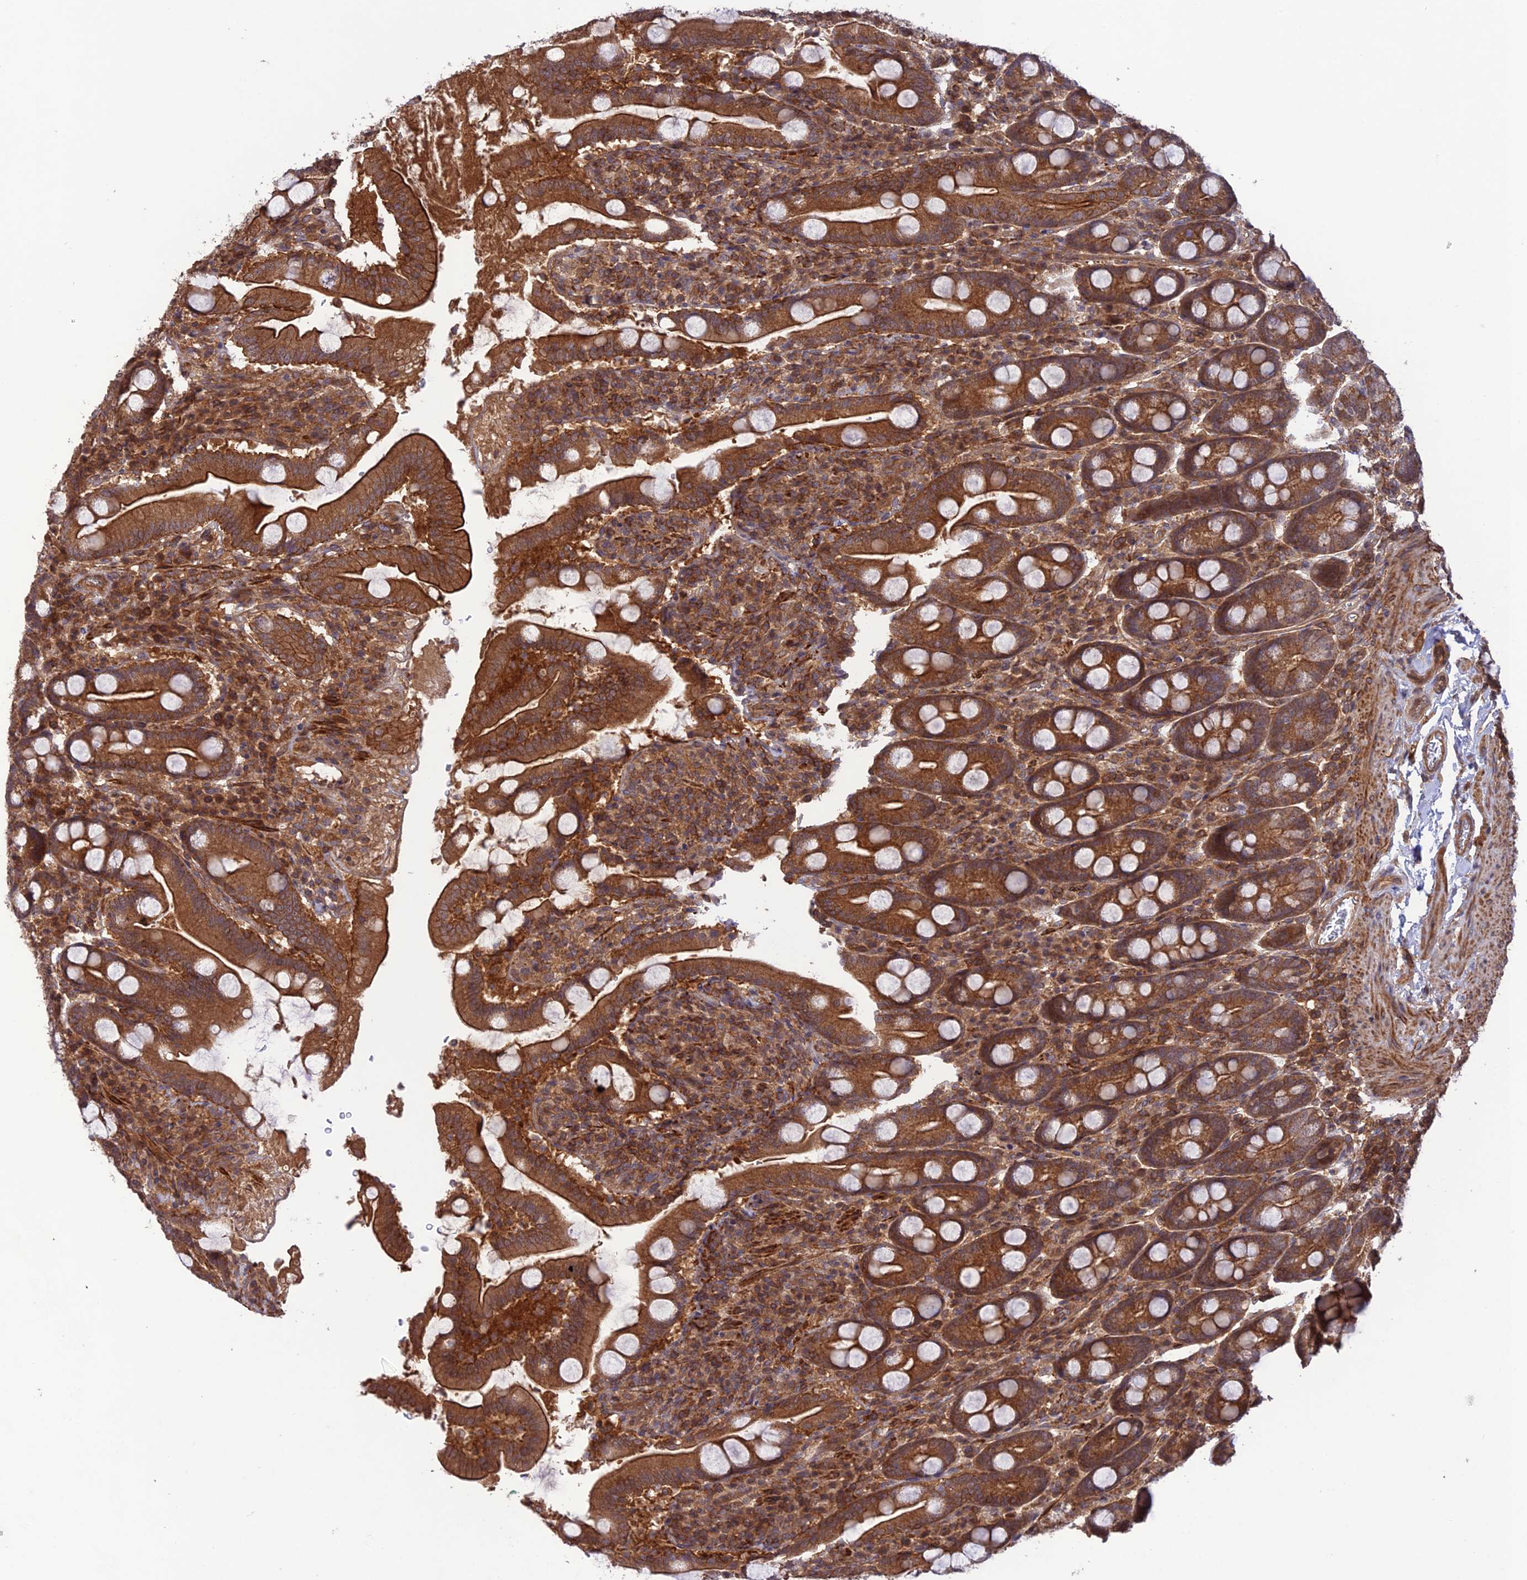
{"staining": {"intensity": "strong", "quantity": ">75%", "location": "cytoplasmic/membranous"}, "tissue": "duodenum", "cell_type": "Glandular cells", "image_type": "normal", "snomed": [{"axis": "morphology", "description": "Normal tissue, NOS"}, {"axis": "topography", "description": "Duodenum"}], "caption": "Immunohistochemical staining of benign human duodenum demonstrates >75% levels of strong cytoplasmic/membranous protein staining in approximately >75% of glandular cells.", "gene": "FCHSD1", "patient": {"sex": "male", "age": 35}}